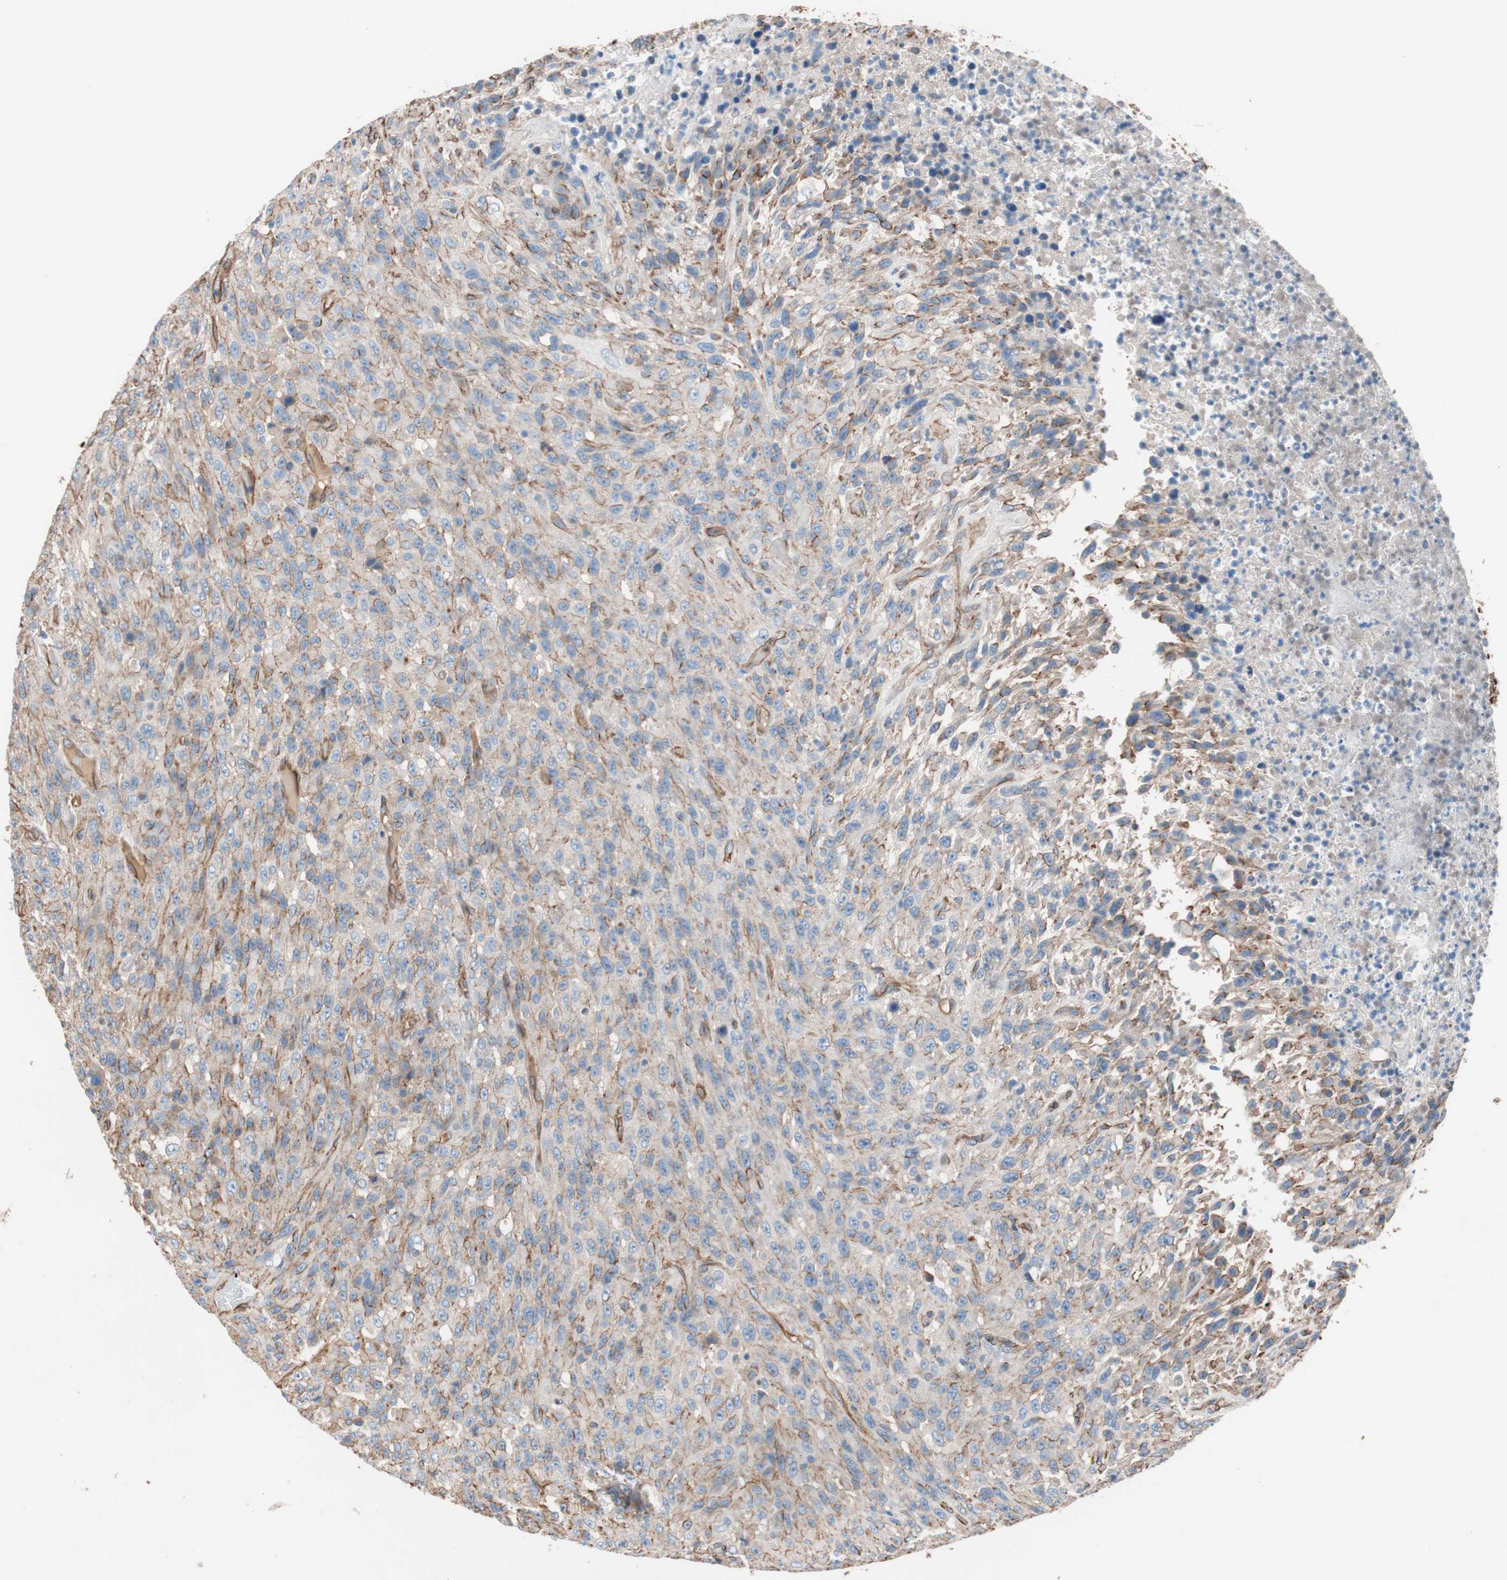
{"staining": {"intensity": "weak", "quantity": "25%-75%", "location": "cytoplasmic/membranous"}, "tissue": "urothelial cancer", "cell_type": "Tumor cells", "image_type": "cancer", "snomed": [{"axis": "morphology", "description": "Urothelial carcinoma, High grade"}, {"axis": "topography", "description": "Urinary bladder"}], "caption": "The image demonstrates immunohistochemical staining of urothelial carcinoma (high-grade). There is weak cytoplasmic/membranous staining is seen in approximately 25%-75% of tumor cells.", "gene": "SPINT1", "patient": {"sex": "male", "age": 66}}